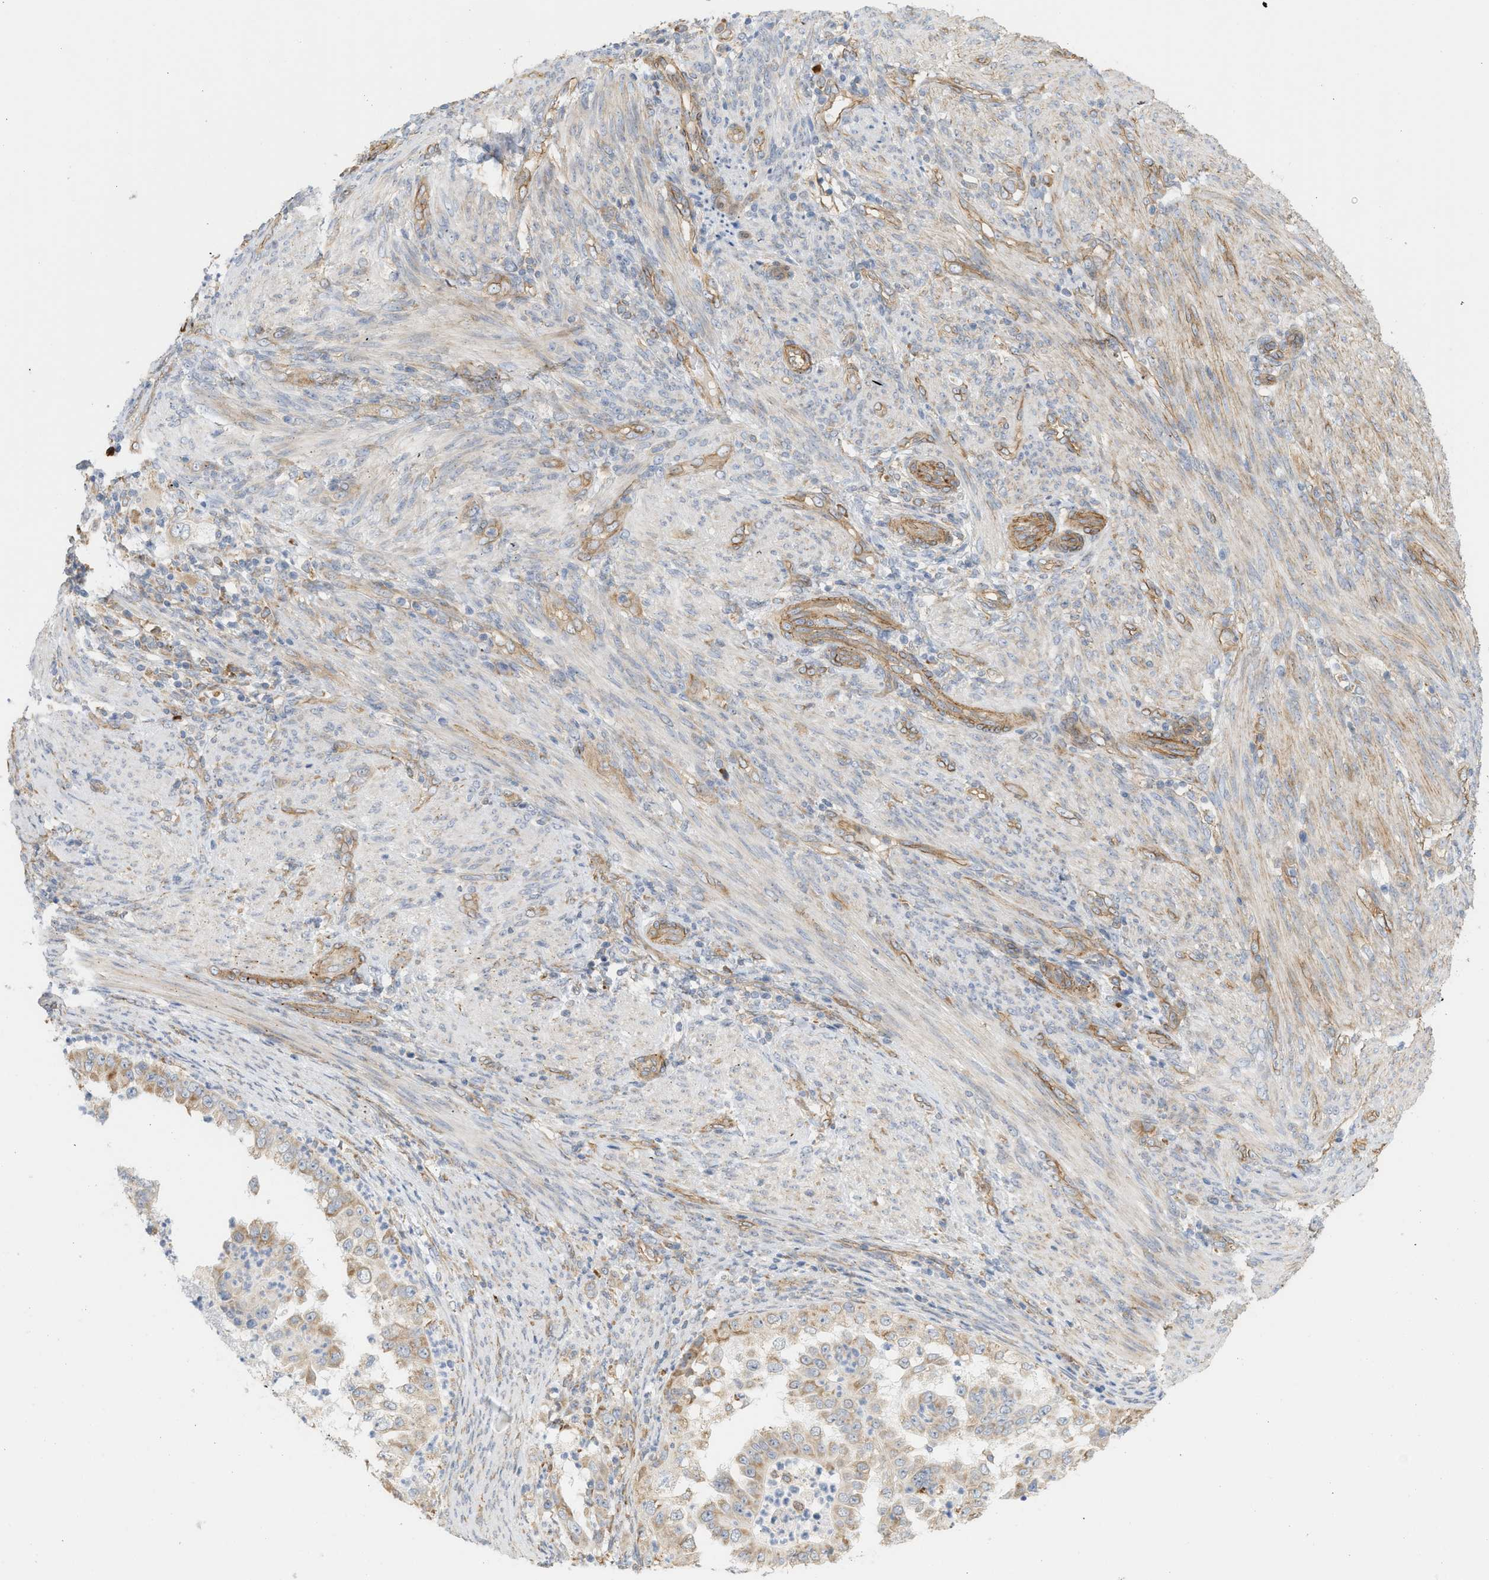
{"staining": {"intensity": "moderate", "quantity": ">75%", "location": "cytoplasmic/membranous"}, "tissue": "endometrial cancer", "cell_type": "Tumor cells", "image_type": "cancer", "snomed": [{"axis": "morphology", "description": "Adenocarcinoma, NOS"}, {"axis": "topography", "description": "Endometrium"}], "caption": "High-magnification brightfield microscopy of endometrial cancer (adenocarcinoma) stained with DAB (3,3'-diaminobenzidine) (brown) and counterstained with hematoxylin (blue). tumor cells exhibit moderate cytoplasmic/membranous staining is seen in about>75% of cells.", "gene": "SVOP", "patient": {"sex": "female", "age": 85}}